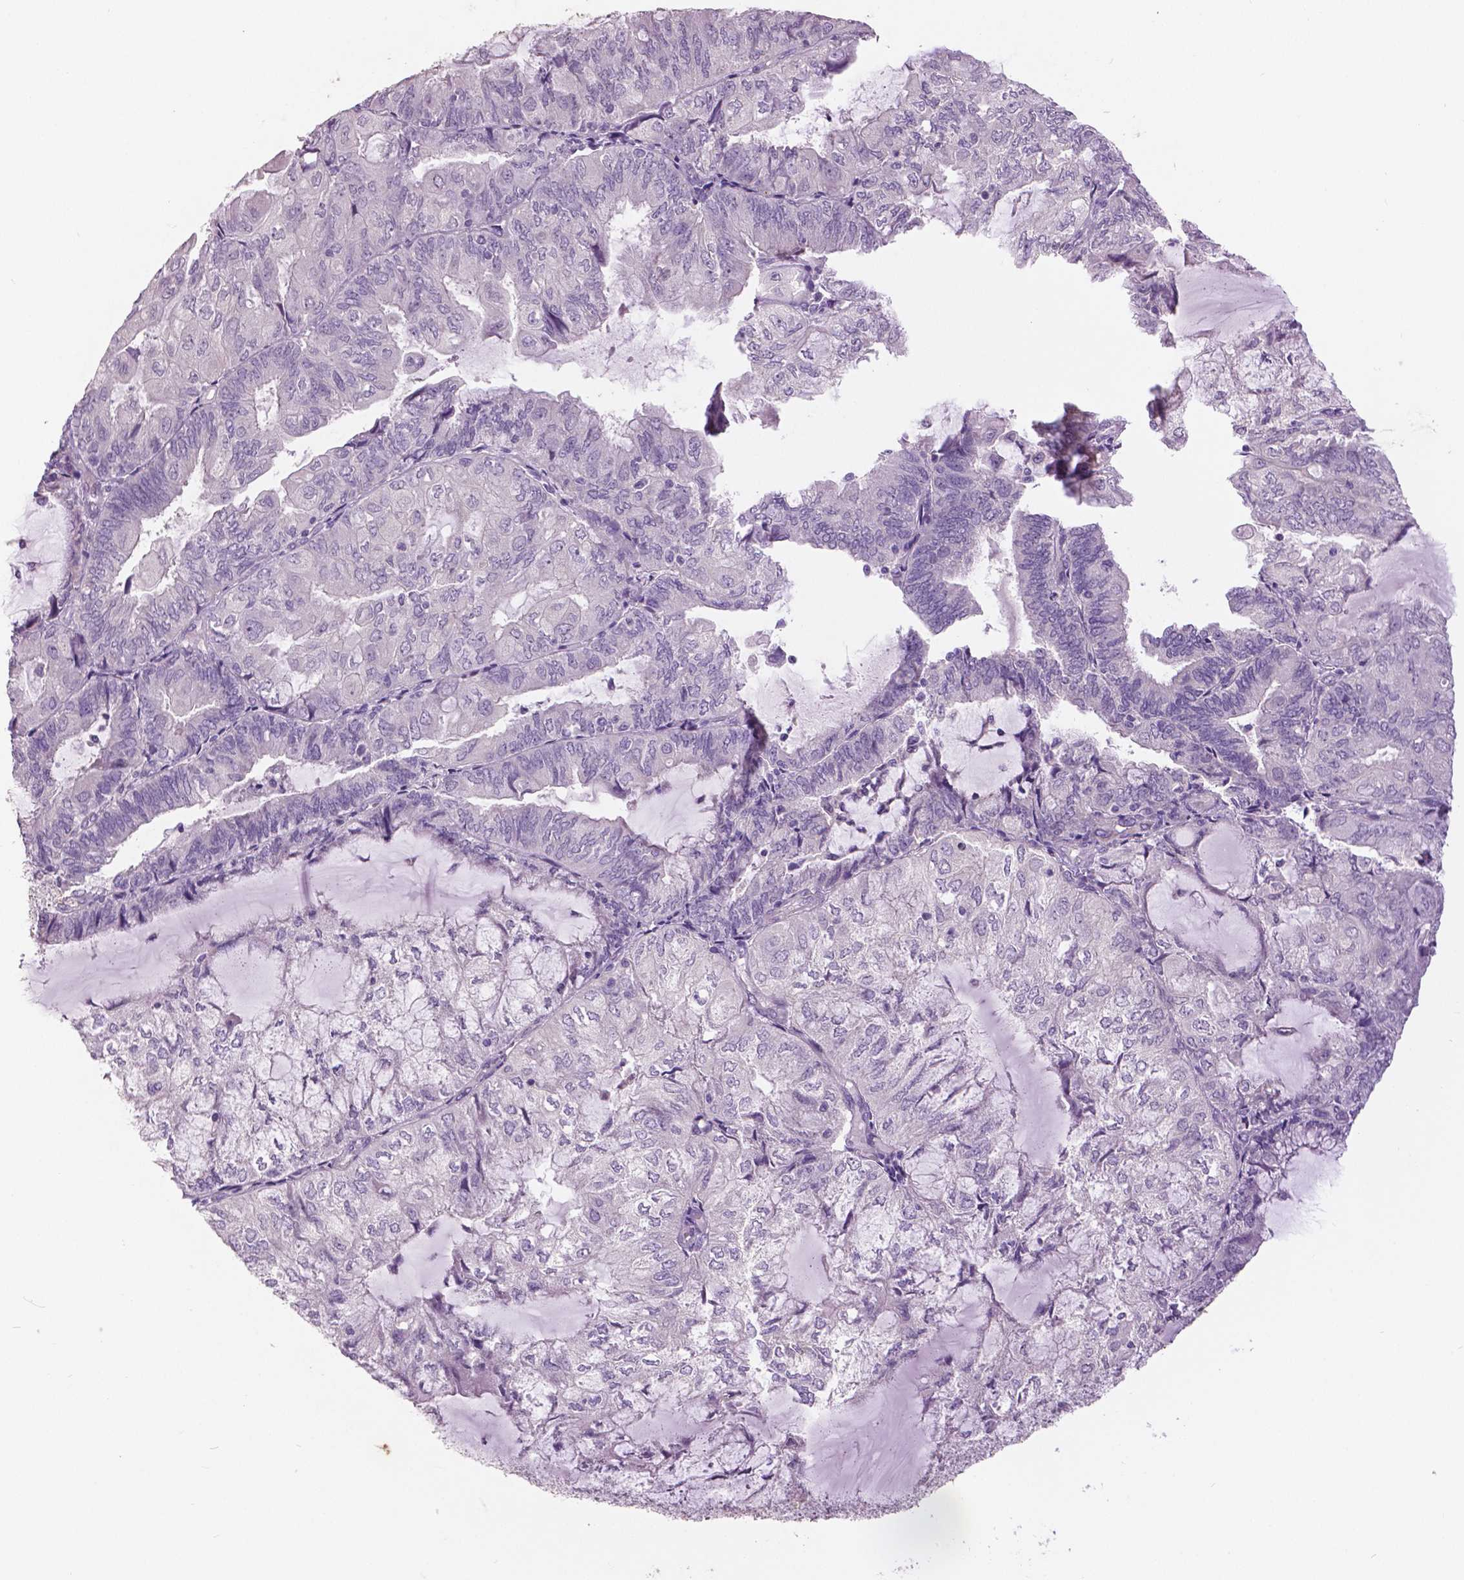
{"staining": {"intensity": "negative", "quantity": "none", "location": "none"}, "tissue": "endometrial cancer", "cell_type": "Tumor cells", "image_type": "cancer", "snomed": [{"axis": "morphology", "description": "Adenocarcinoma, NOS"}, {"axis": "topography", "description": "Endometrium"}], "caption": "A high-resolution micrograph shows IHC staining of endometrial adenocarcinoma, which exhibits no significant positivity in tumor cells.", "gene": "GRIN2A", "patient": {"sex": "female", "age": 81}}